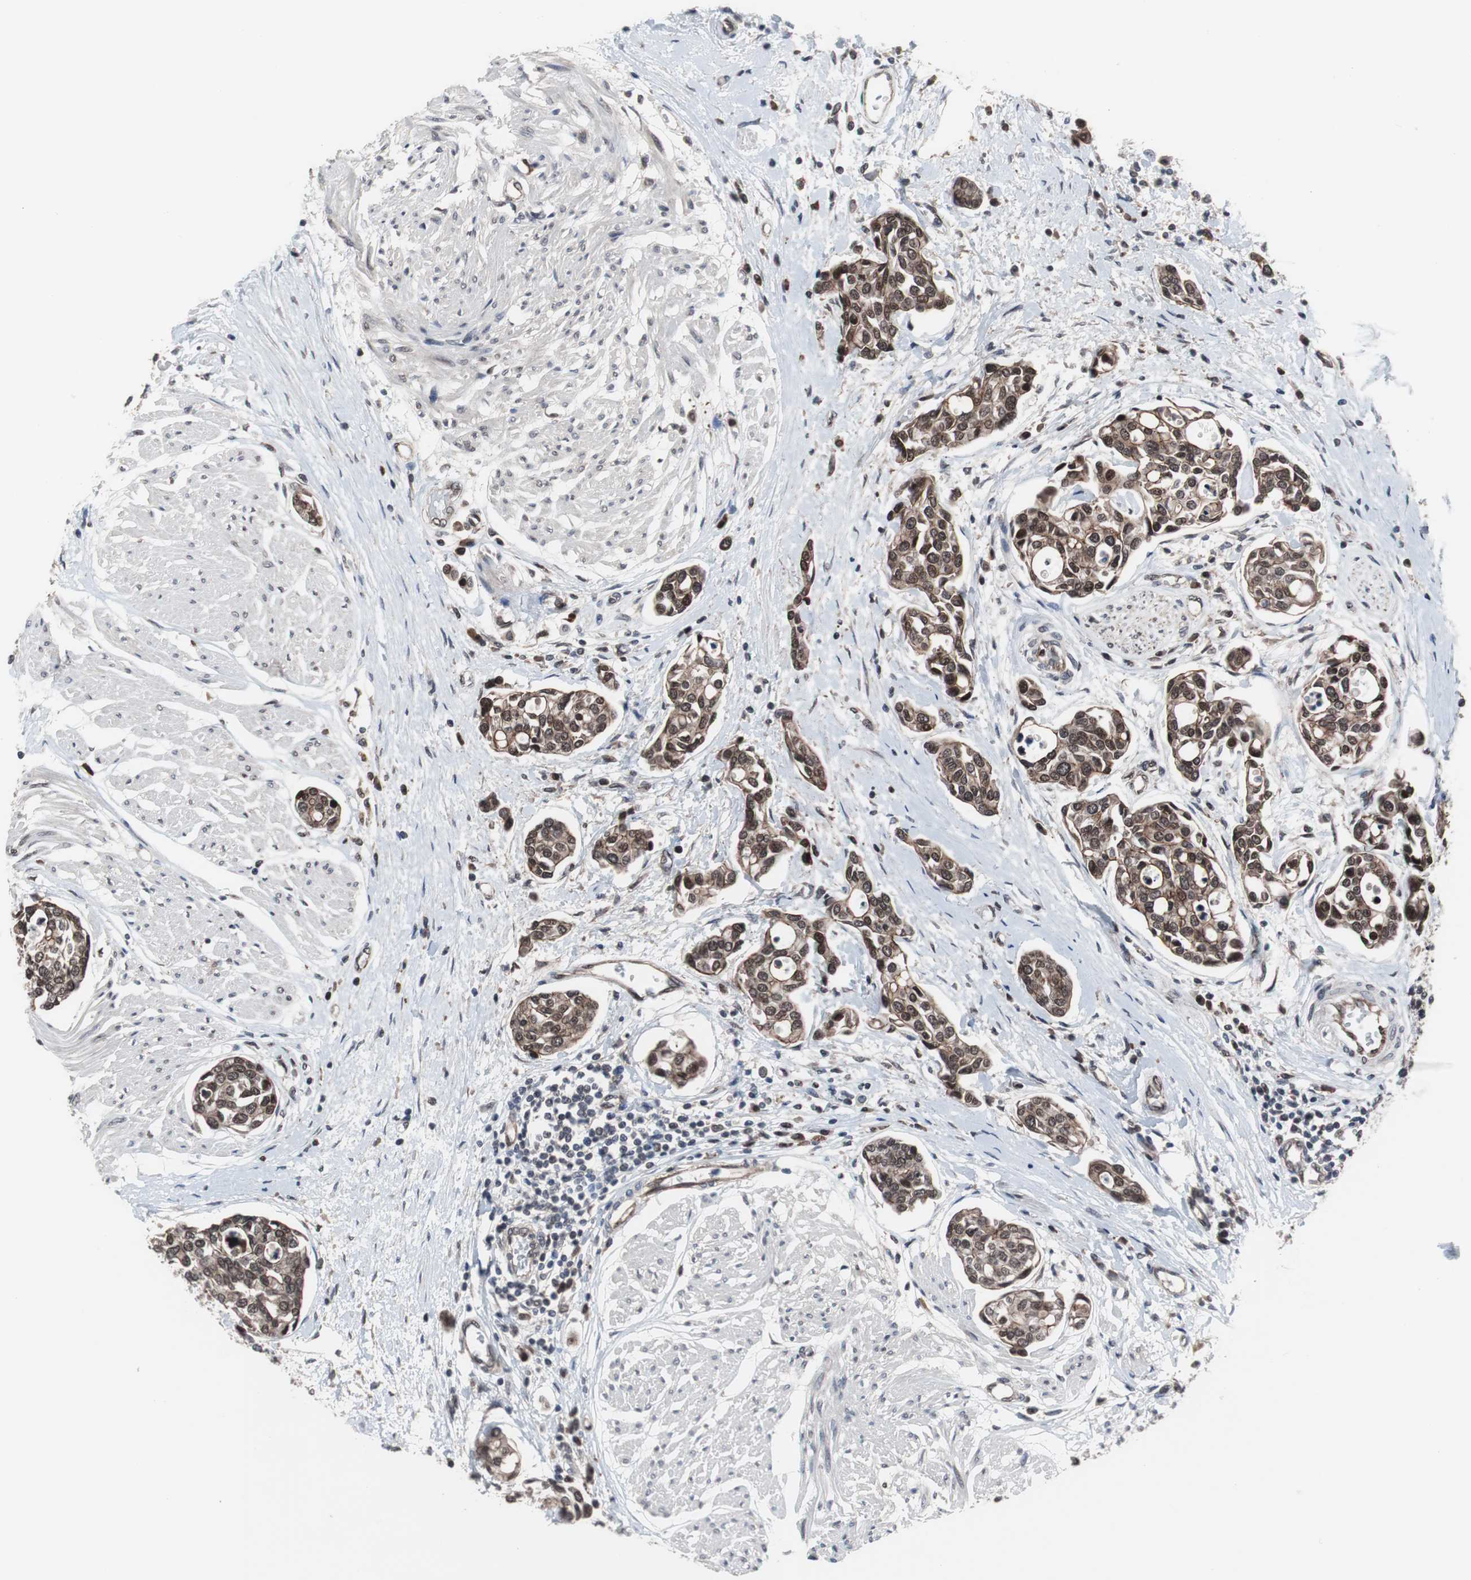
{"staining": {"intensity": "moderate", "quantity": ">75%", "location": "cytoplasmic/membranous,nuclear"}, "tissue": "urothelial cancer", "cell_type": "Tumor cells", "image_type": "cancer", "snomed": [{"axis": "morphology", "description": "Urothelial carcinoma, High grade"}, {"axis": "topography", "description": "Urinary bladder"}], "caption": "Urothelial carcinoma (high-grade) stained for a protein (brown) demonstrates moderate cytoplasmic/membranous and nuclear positive staining in approximately >75% of tumor cells.", "gene": "GTF2F2", "patient": {"sex": "male", "age": 78}}